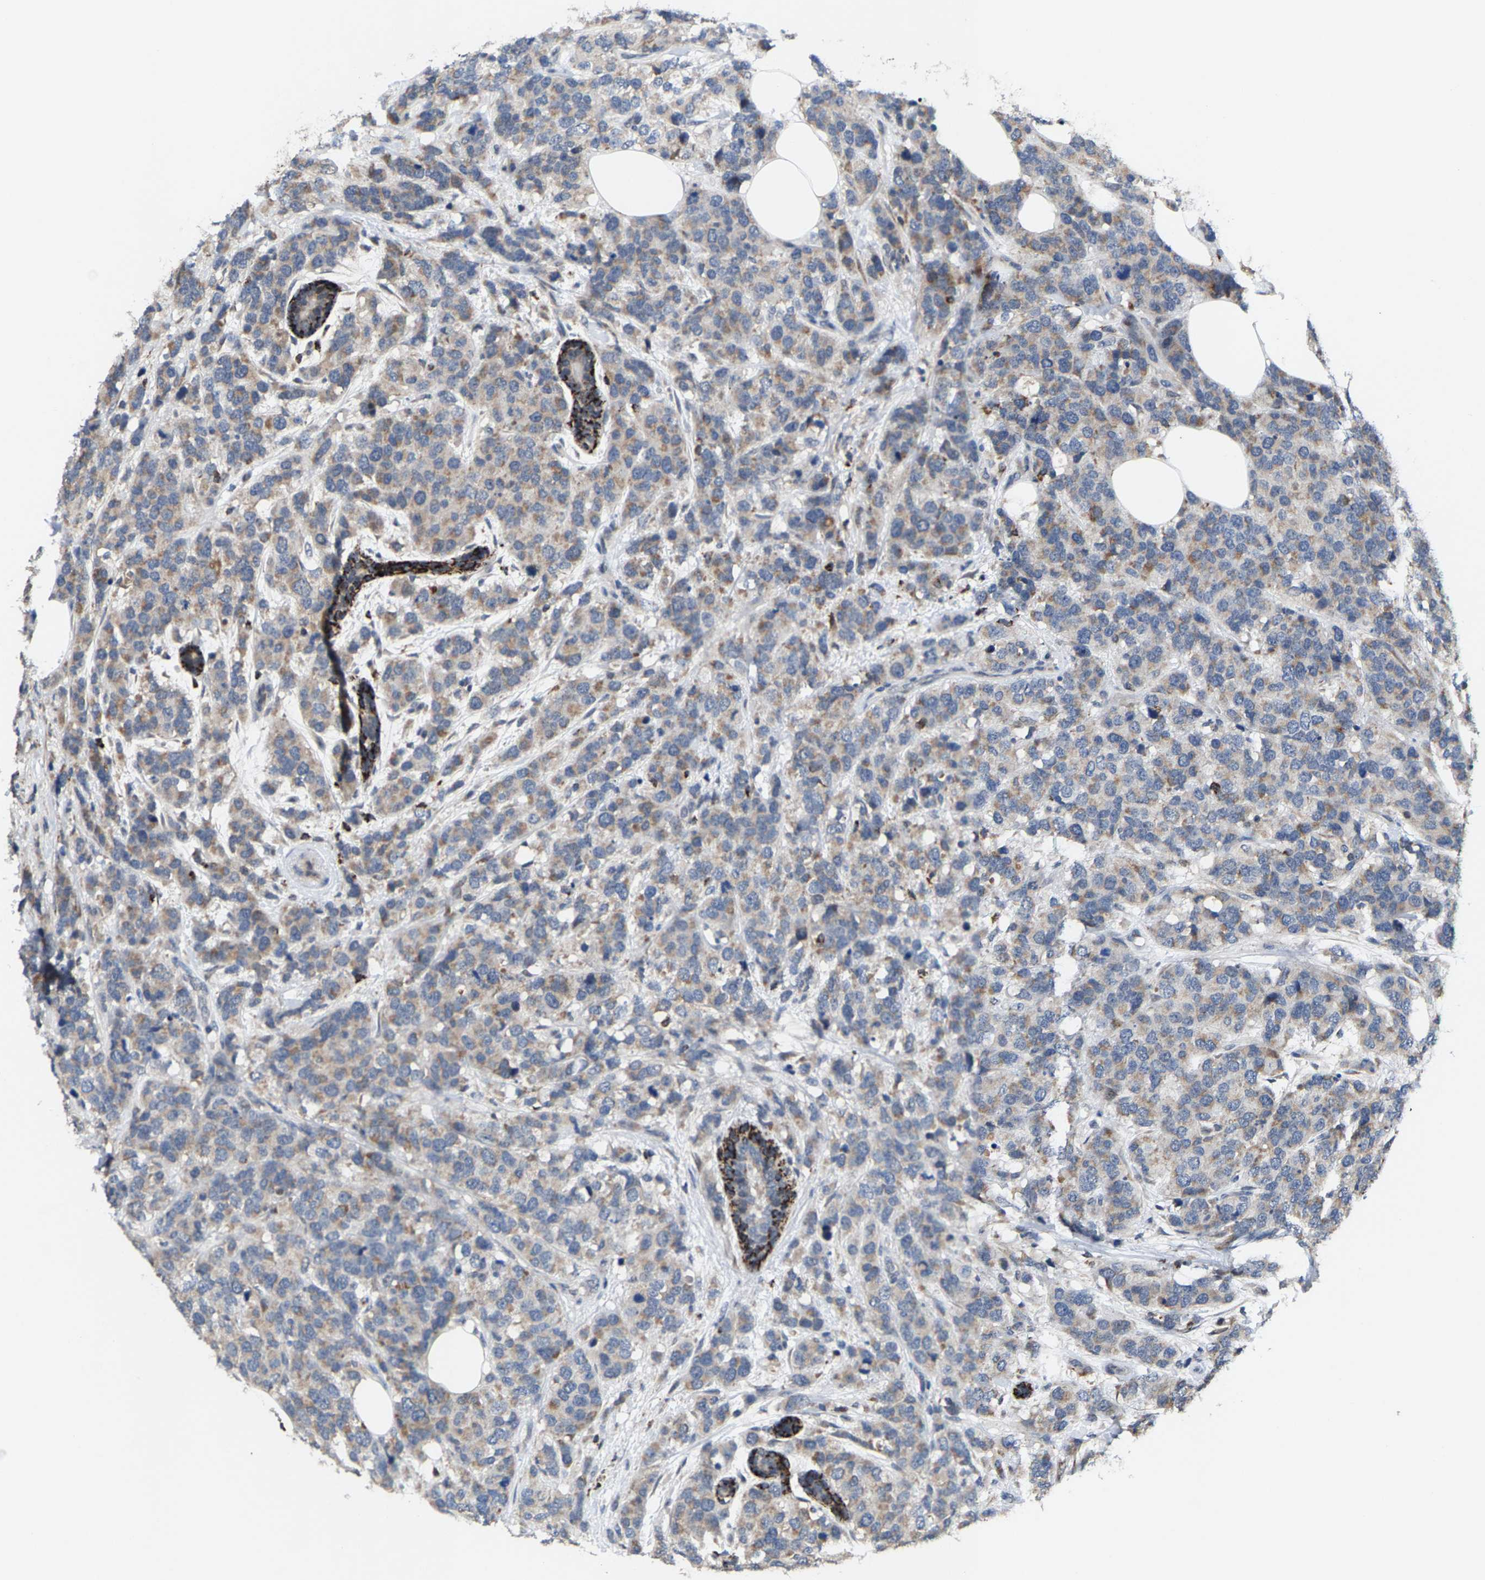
{"staining": {"intensity": "weak", "quantity": ">75%", "location": "cytoplasmic/membranous"}, "tissue": "breast cancer", "cell_type": "Tumor cells", "image_type": "cancer", "snomed": [{"axis": "morphology", "description": "Lobular carcinoma"}, {"axis": "topography", "description": "Breast"}], "caption": "About >75% of tumor cells in lobular carcinoma (breast) display weak cytoplasmic/membranous protein positivity as visualized by brown immunohistochemical staining.", "gene": "TDRKH", "patient": {"sex": "female", "age": 59}}